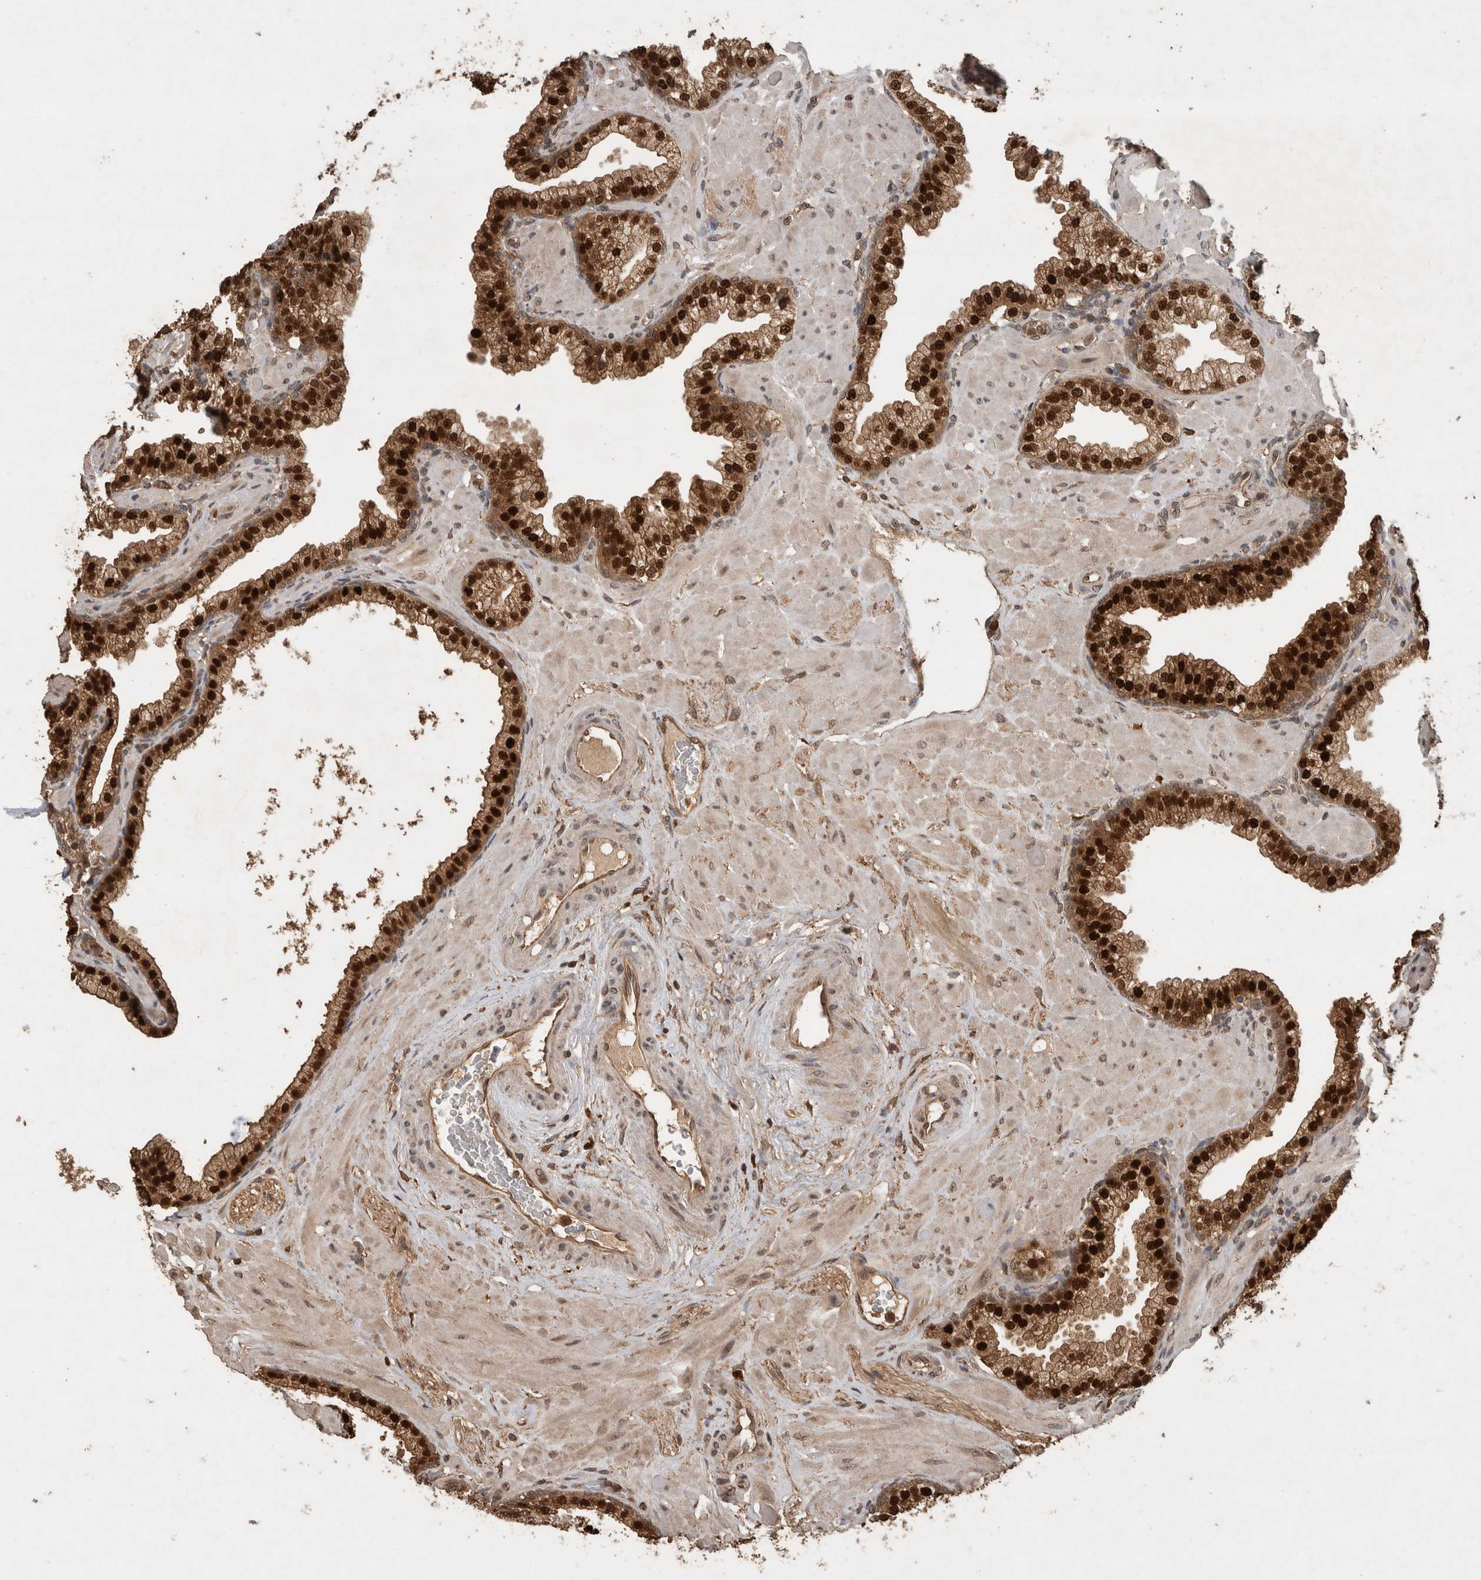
{"staining": {"intensity": "strong", "quantity": ">75%", "location": "cytoplasmic/membranous,nuclear"}, "tissue": "prostate", "cell_type": "Glandular cells", "image_type": "normal", "snomed": [{"axis": "morphology", "description": "Normal tissue, NOS"}, {"axis": "morphology", "description": "Urothelial carcinoma, Low grade"}, {"axis": "topography", "description": "Urinary bladder"}, {"axis": "topography", "description": "Prostate"}], "caption": "Immunohistochemical staining of normal prostate demonstrates high levels of strong cytoplasmic/membranous,nuclear expression in approximately >75% of glandular cells.", "gene": "OTUD7B", "patient": {"sex": "male", "age": 60}}